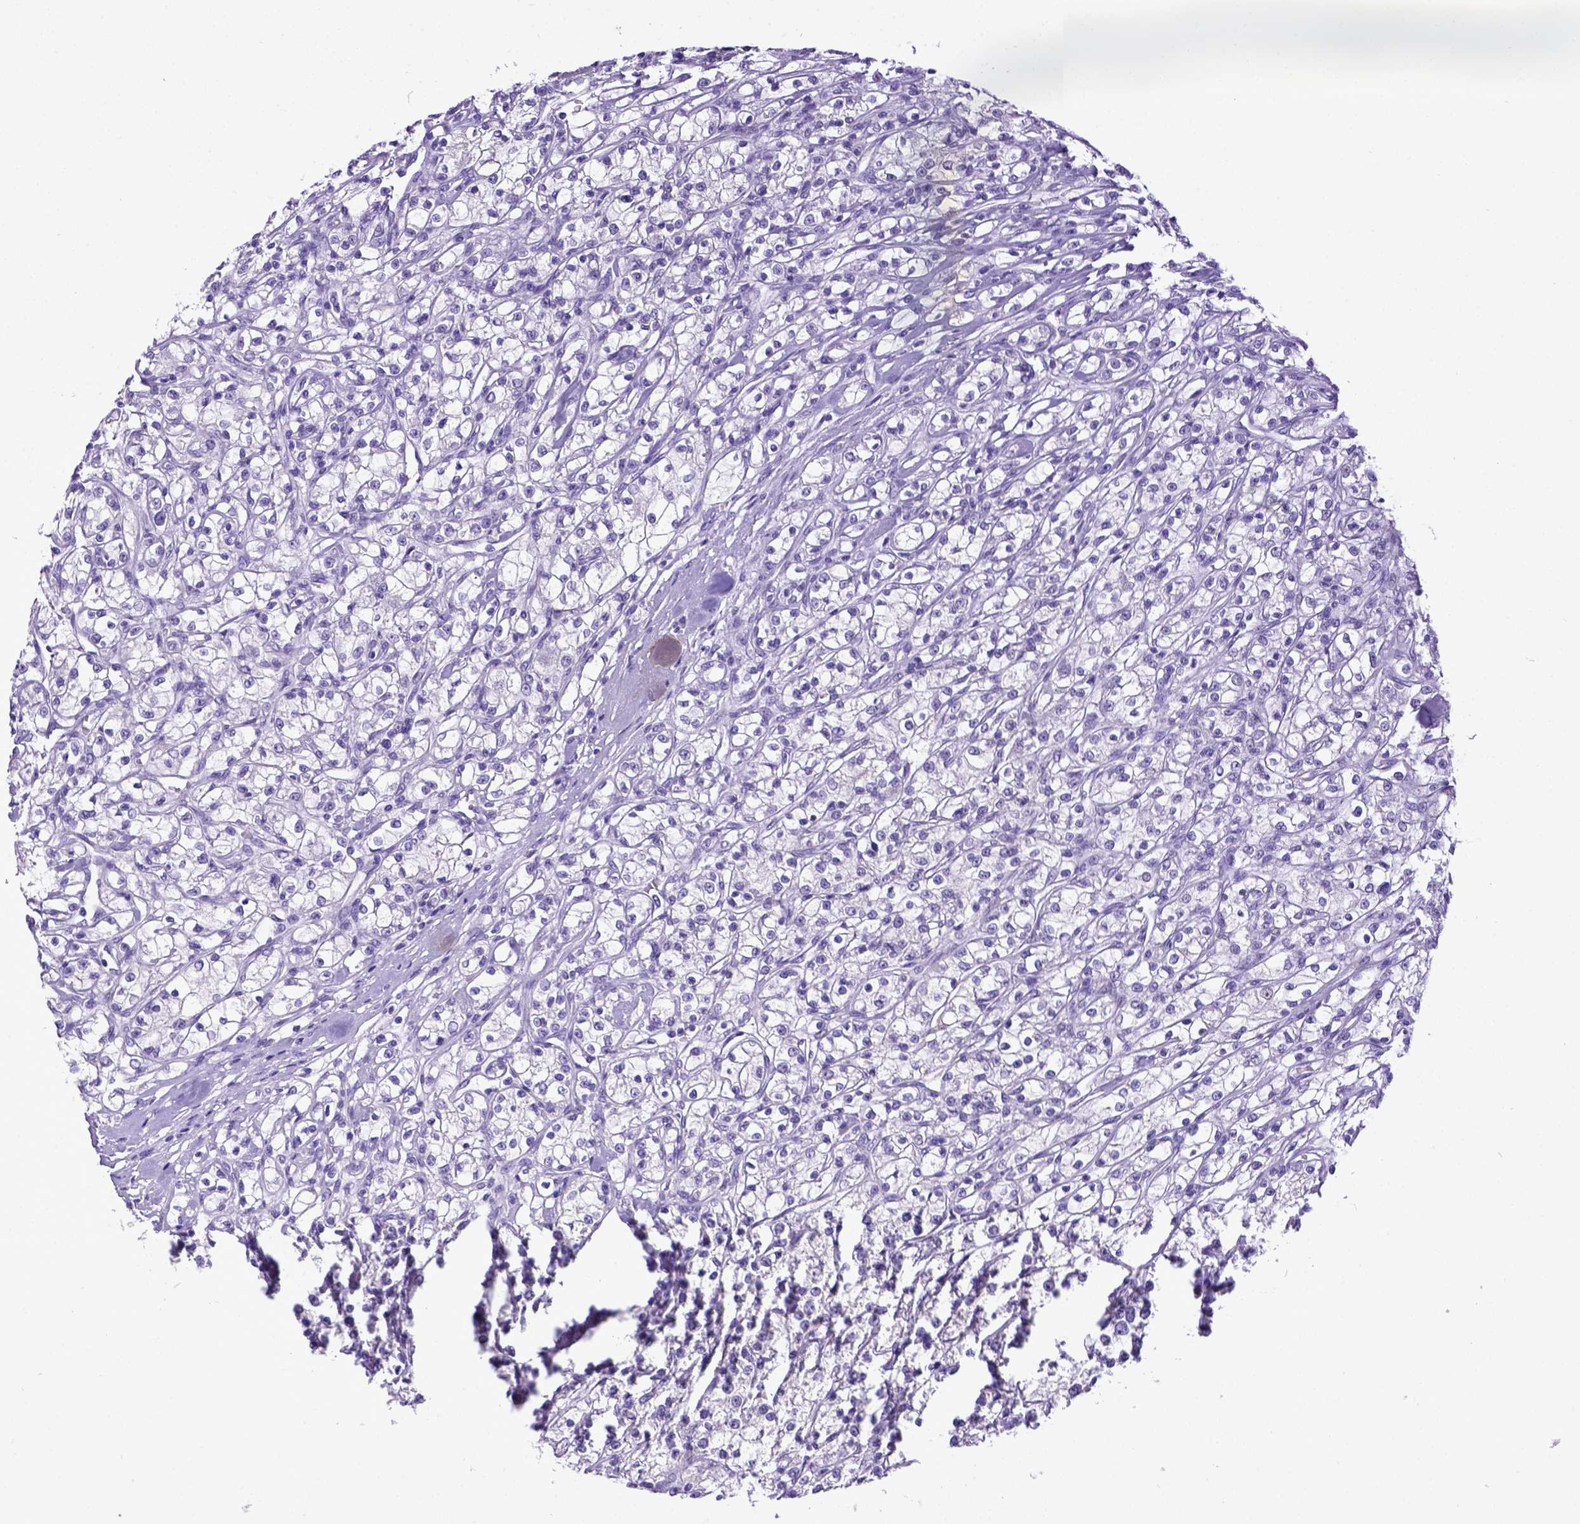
{"staining": {"intensity": "negative", "quantity": "none", "location": "none"}, "tissue": "renal cancer", "cell_type": "Tumor cells", "image_type": "cancer", "snomed": [{"axis": "morphology", "description": "Adenocarcinoma, NOS"}, {"axis": "topography", "description": "Kidney"}], "caption": "A high-resolution micrograph shows IHC staining of renal cancer (adenocarcinoma), which exhibits no significant expression in tumor cells. (DAB (3,3'-diaminobenzidine) immunohistochemistry with hematoxylin counter stain).", "gene": "ESR1", "patient": {"sex": "female", "age": 59}}